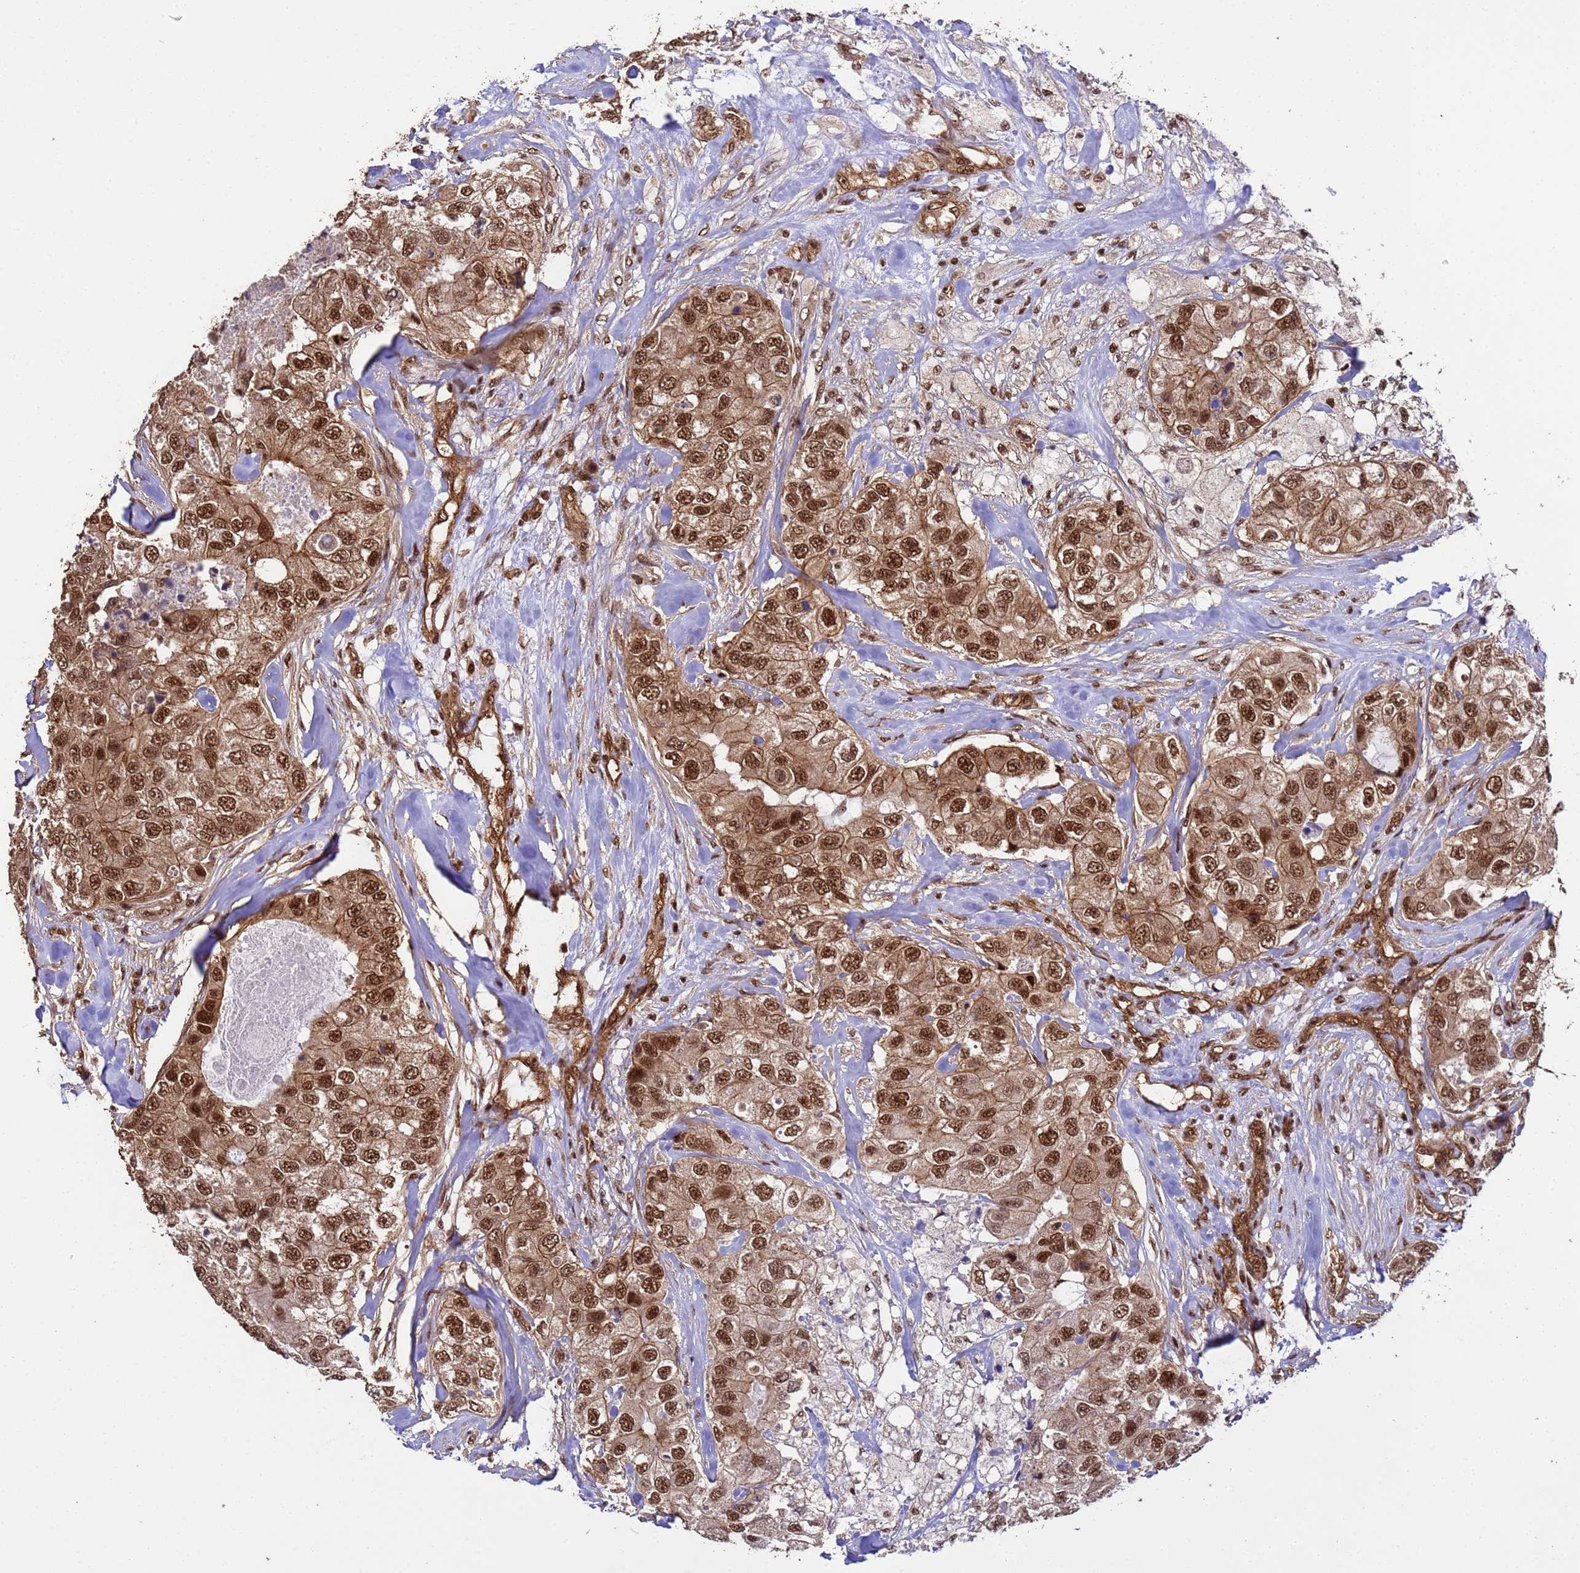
{"staining": {"intensity": "strong", "quantity": ">75%", "location": "cytoplasmic/membranous,nuclear"}, "tissue": "breast cancer", "cell_type": "Tumor cells", "image_type": "cancer", "snomed": [{"axis": "morphology", "description": "Duct carcinoma"}, {"axis": "topography", "description": "Breast"}], "caption": "Immunohistochemical staining of human infiltrating ductal carcinoma (breast) demonstrates strong cytoplasmic/membranous and nuclear protein positivity in approximately >75% of tumor cells.", "gene": "SYF2", "patient": {"sex": "female", "age": 62}}